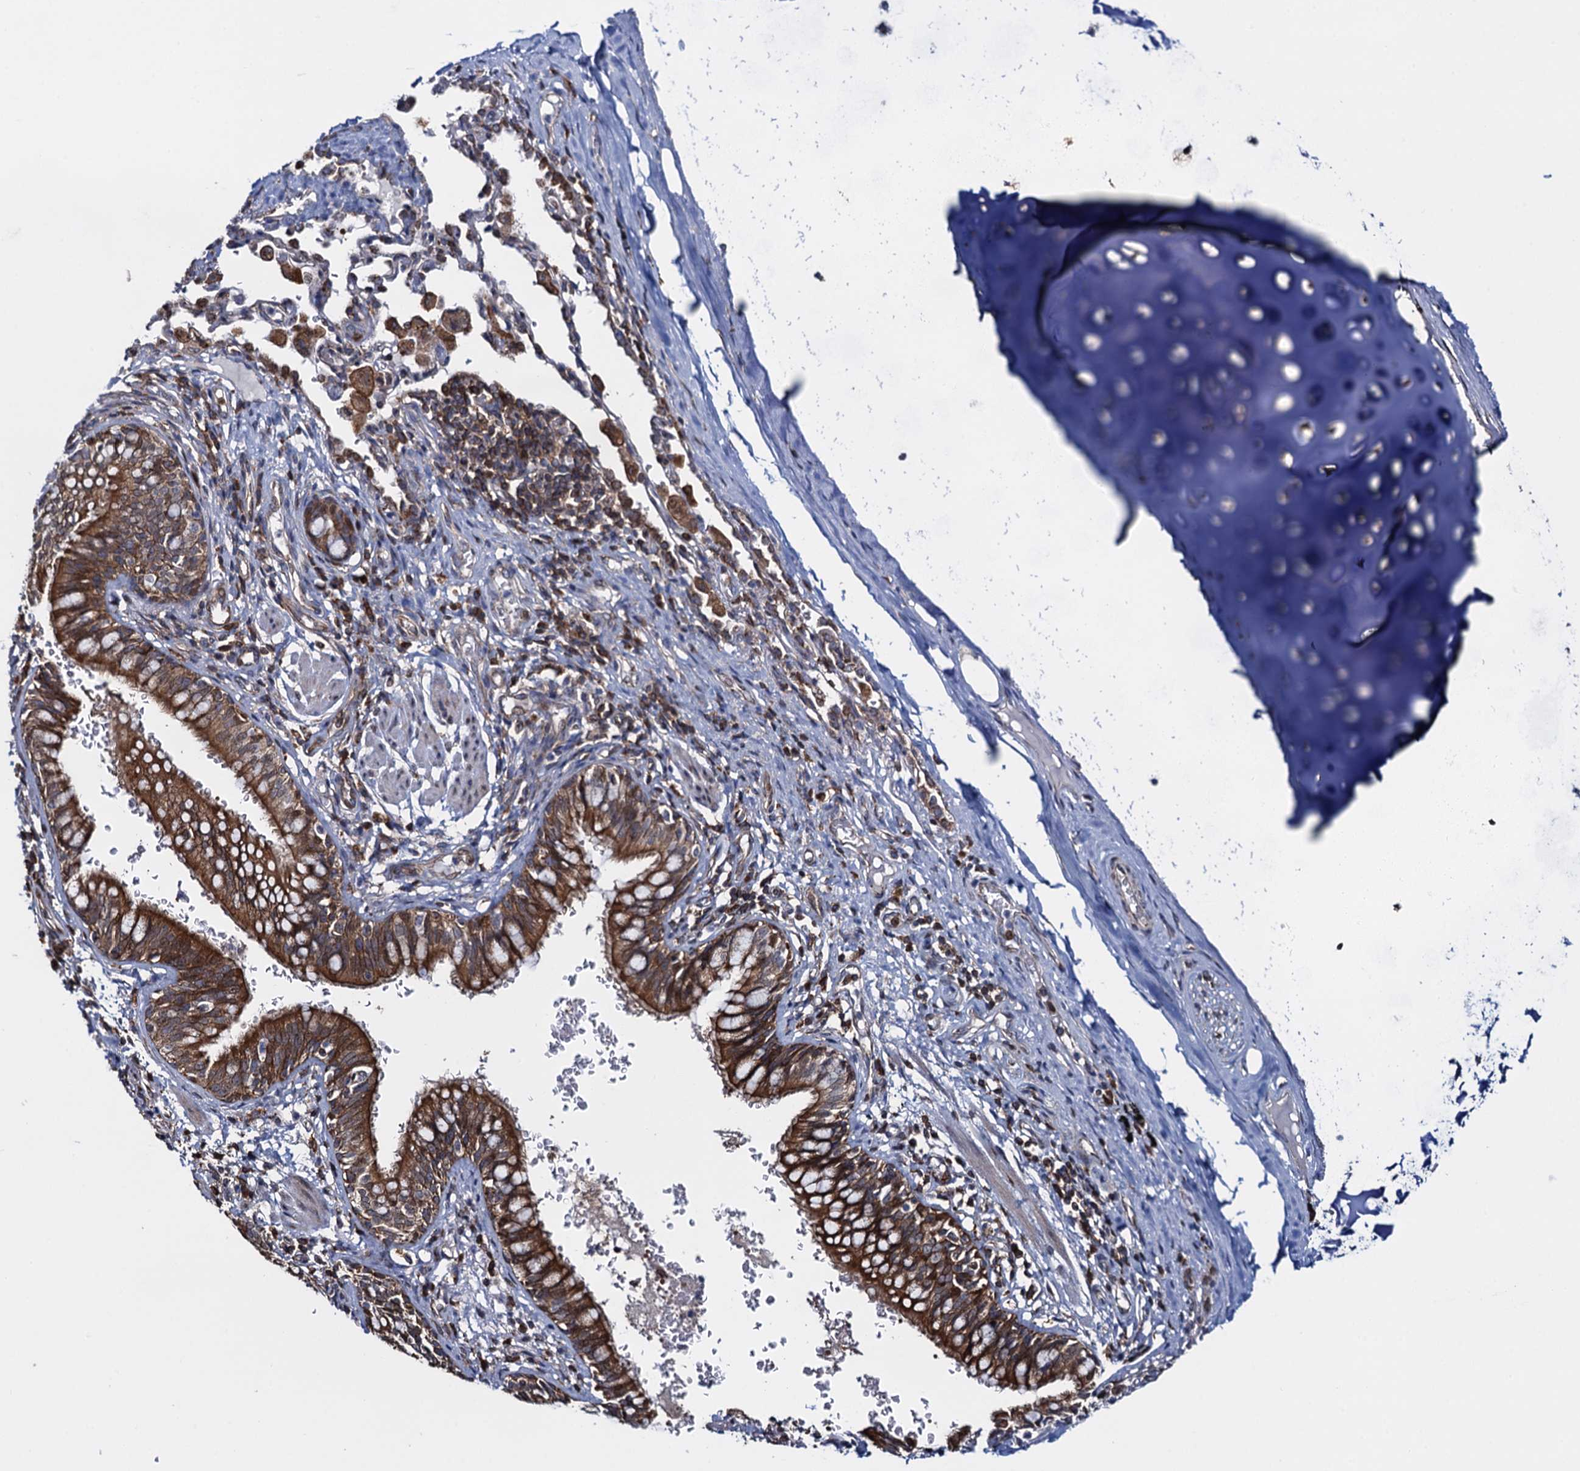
{"staining": {"intensity": "moderate", "quantity": ">75%", "location": "cytoplasmic/membranous"}, "tissue": "bronchus", "cell_type": "Respiratory epithelial cells", "image_type": "normal", "snomed": [{"axis": "morphology", "description": "Normal tissue, NOS"}, {"axis": "topography", "description": "Cartilage tissue"}, {"axis": "topography", "description": "Bronchus"}], "caption": "This is a micrograph of immunohistochemistry staining of normal bronchus, which shows moderate expression in the cytoplasmic/membranous of respiratory epithelial cells.", "gene": "CCDC102A", "patient": {"sex": "female", "age": 36}}